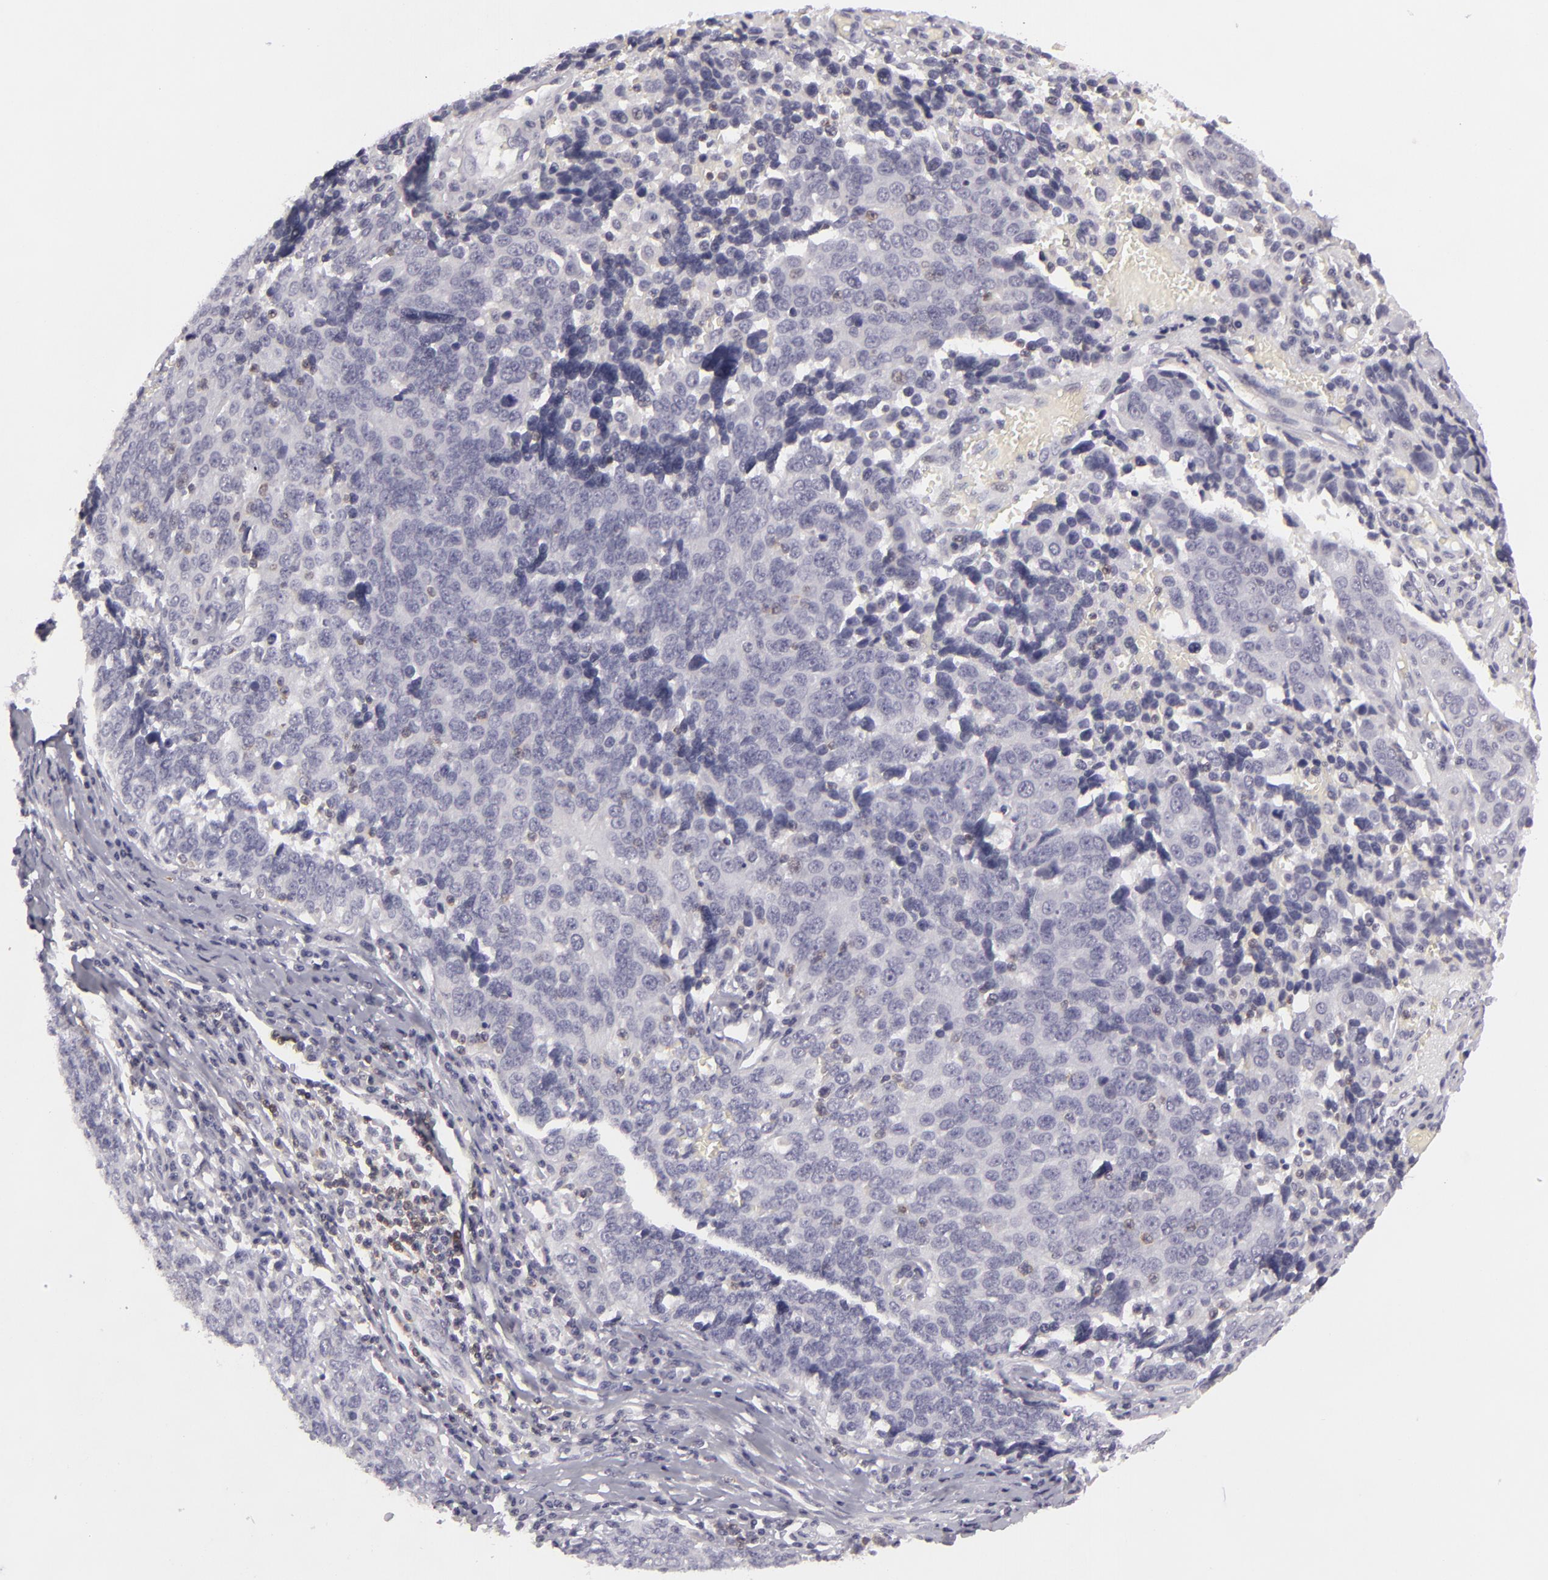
{"staining": {"intensity": "negative", "quantity": "none", "location": "none"}, "tissue": "ovarian cancer", "cell_type": "Tumor cells", "image_type": "cancer", "snomed": [{"axis": "morphology", "description": "Carcinoma, endometroid"}, {"axis": "topography", "description": "Ovary"}], "caption": "DAB (3,3'-diaminobenzidine) immunohistochemical staining of endometroid carcinoma (ovarian) exhibits no significant expression in tumor cells.", "gene": "KCNAB2", "patient": {"sex": "female", "age": 75}}